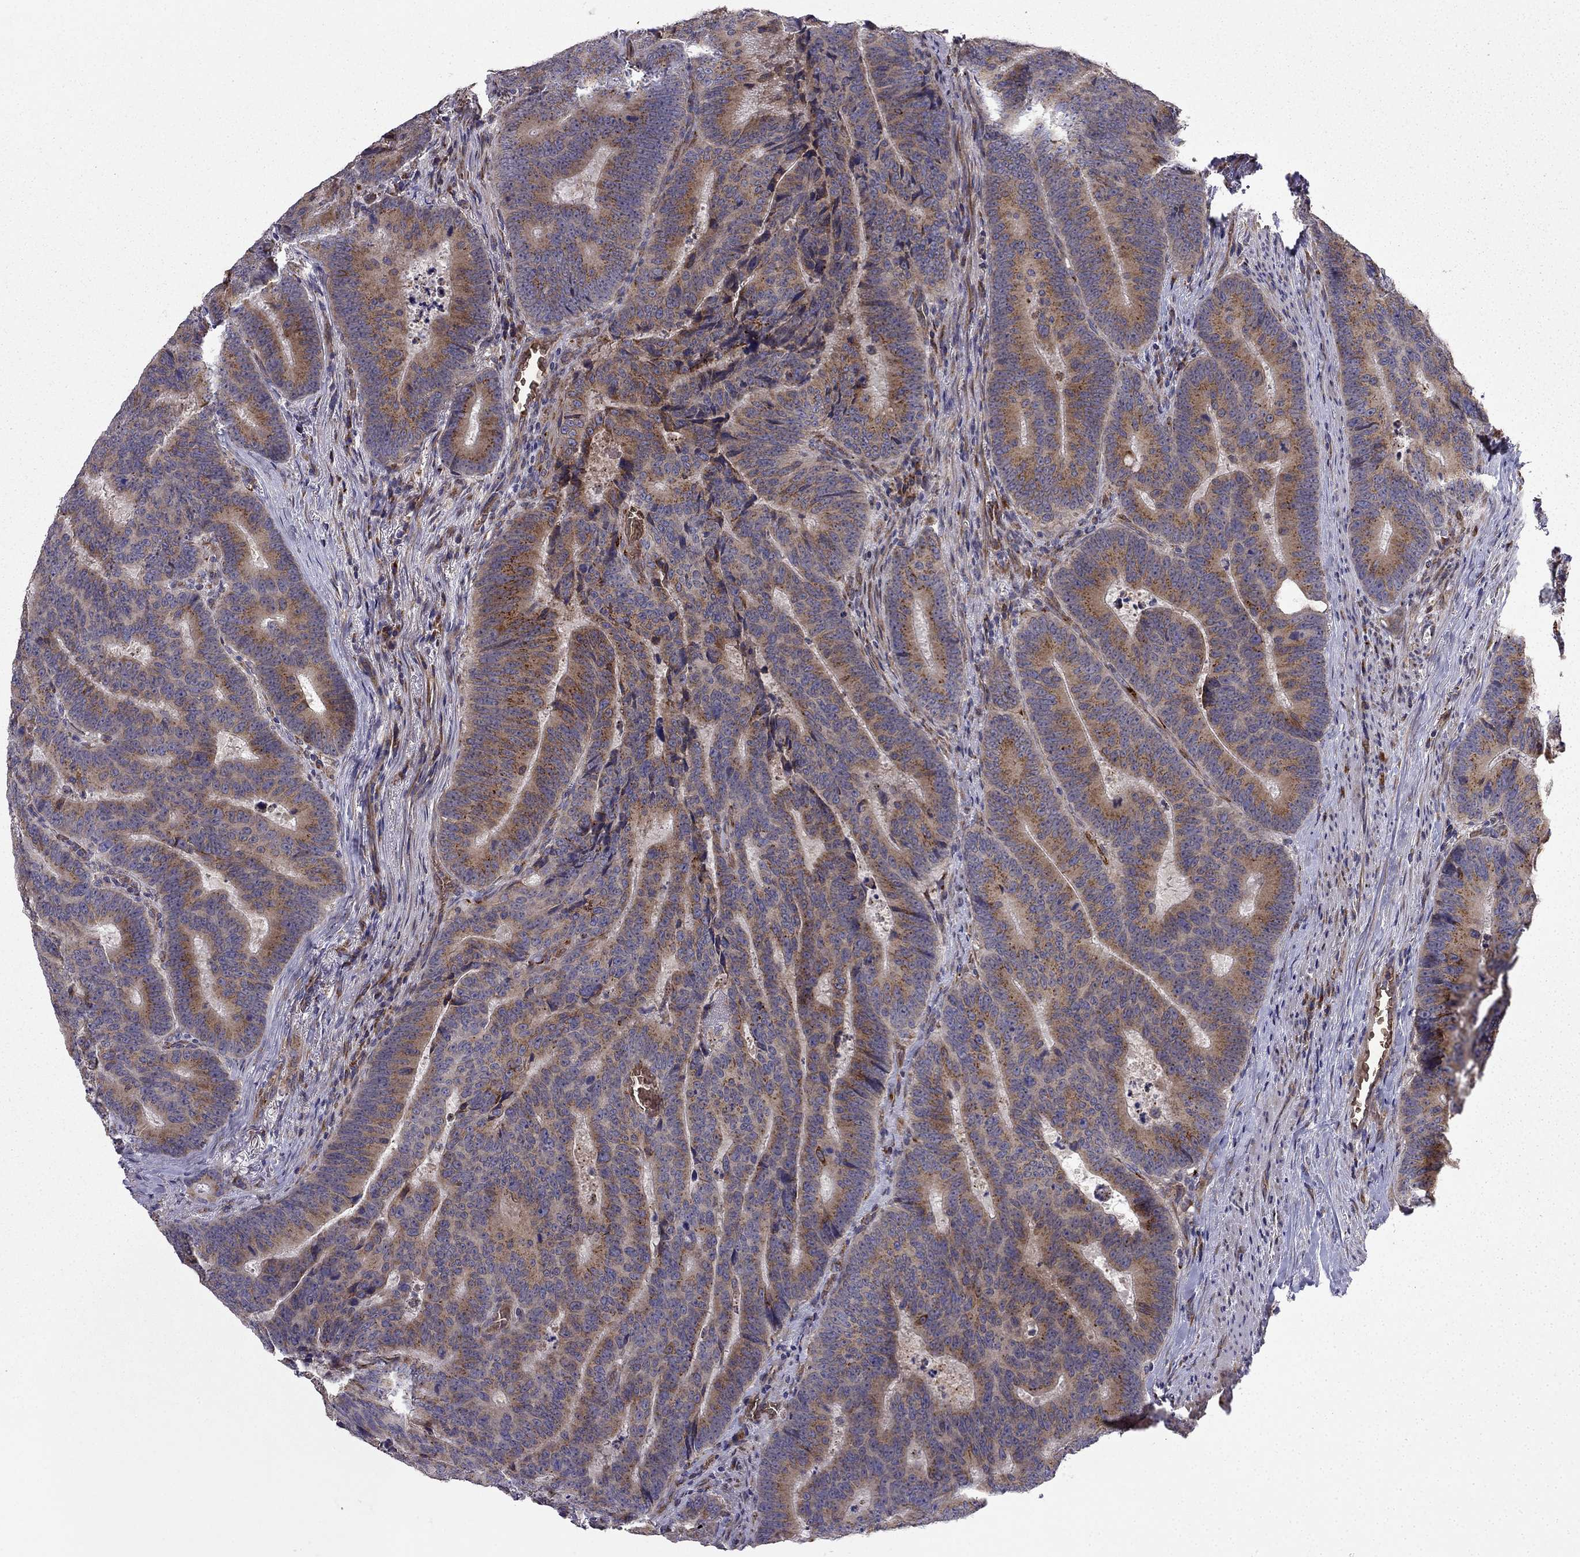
{"staining": {"intensity": "strong", "quantity": "25%-75%", "location": "cytoplasmic/membranous"}, "tissue": "colorectal cancer", "cell_type": "Tumor cells", "image_type": "cancer", "snomed": [{"axis": "morphology", "description": "Adenocarcinoma, NOS"}, {"axis": "topography", "description": "Colon"}], "caption": "Brown immunohistochemical staining in human adenocarcinoma (colorectal) exhibits strong cytoplasmic/membranous expression in about 25%-75% of tumor cells.", "gene": "B4GALT7", "patient": {"sex": "female", "age": 82}}